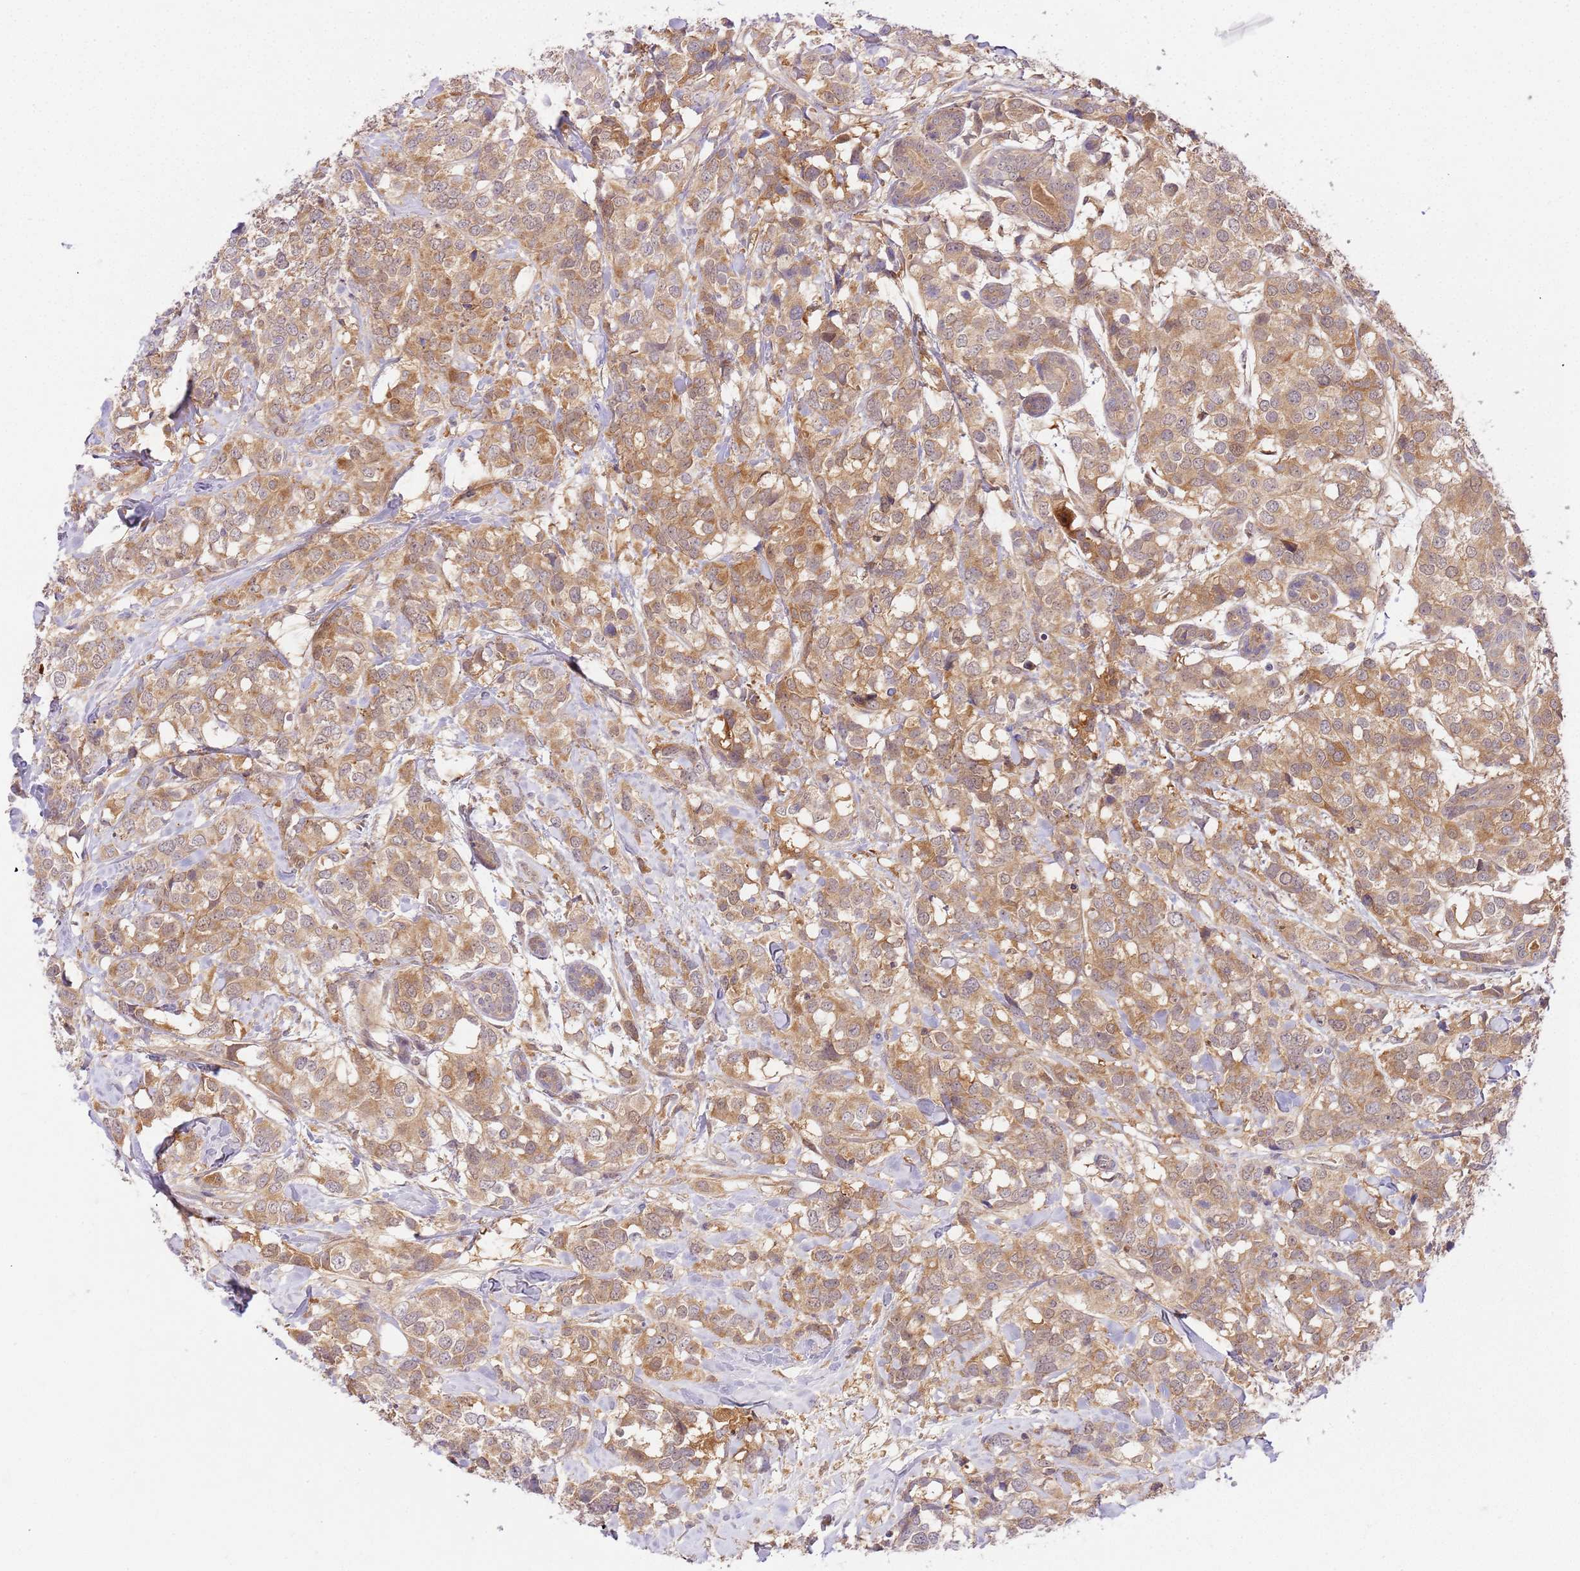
{"staining": {"intensity": "moderate", "quantity": ">75%", "location": "cytoplasmic/membranous"}, "tissue": "breast cancer", "cell_type": "Tumor cells", "image_type": "cancer", "snomed": [{"axis": "morphology", "description": "Lobular carcinoma"}, {"axis": "topography", "description": "Breast"}], "caption": "Moderate cytoplasmic/membranous positivity is identified in approximately >75% of tumor cells in breast cancer. (DAB (3,3'-diaminobenzidine) IHC, brown staining for protein, blue staining for nuclei).", "gene": "C8G", "patient": {"sex": "female", "age": 59}}